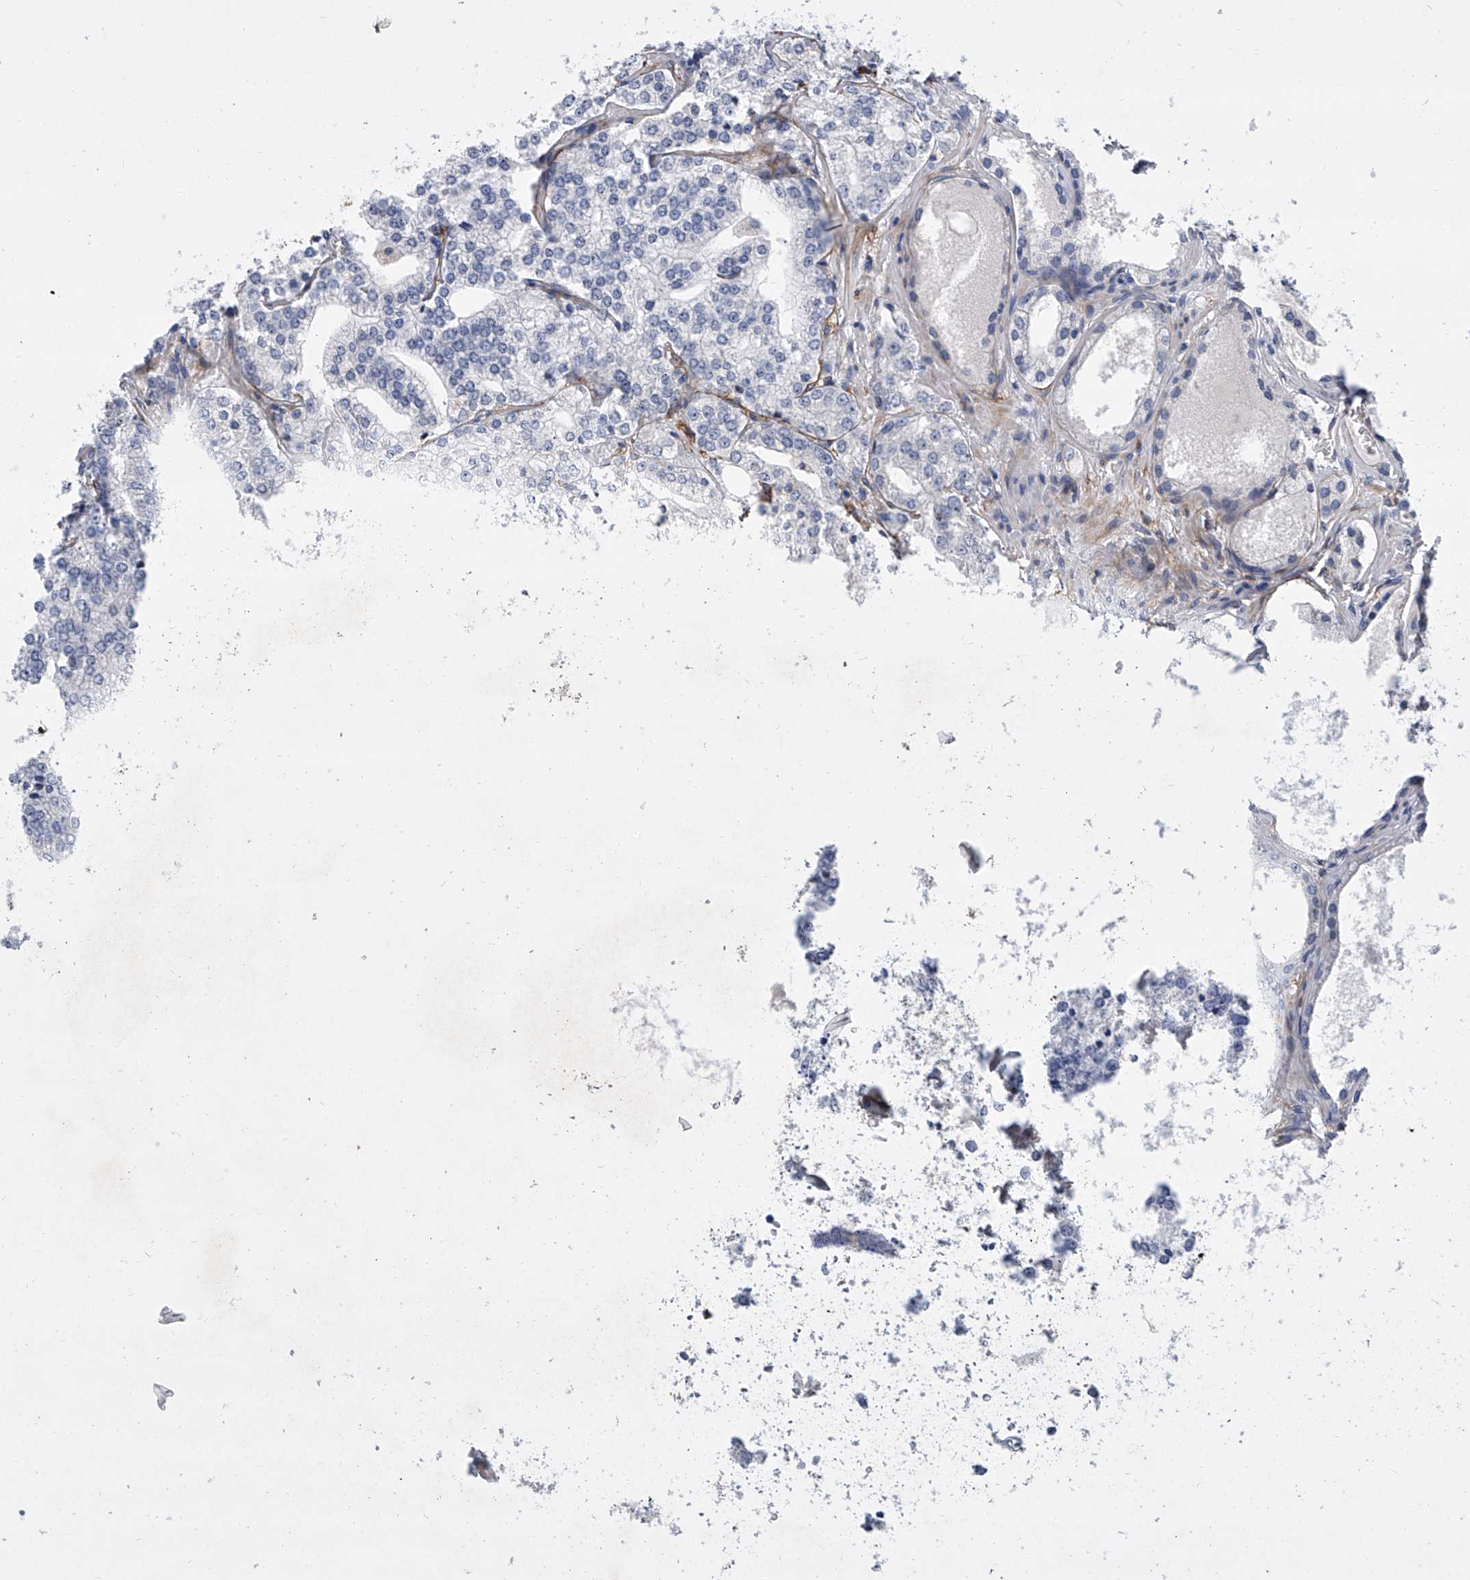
{"staining": {"intensity": "negative", "quantity": "none", "location": "none"}, "tissue": "prostate cancer", "cell_type": "Tumor cells", "image_type": "cancer", "snomed": [{"axis": "morphology", "description": "Adenocarcinoma, High grade"}, {"axis": "topography", "description": "Prostate"}], "caption": "Immunohistochemistry image of human adenocarcinoma (high-grade) (prostate) stained for a protein (brown), which displays no positivity in tumor cells.", "gene": "ALG14", "patient": {"sex": "male", "age": 64}}